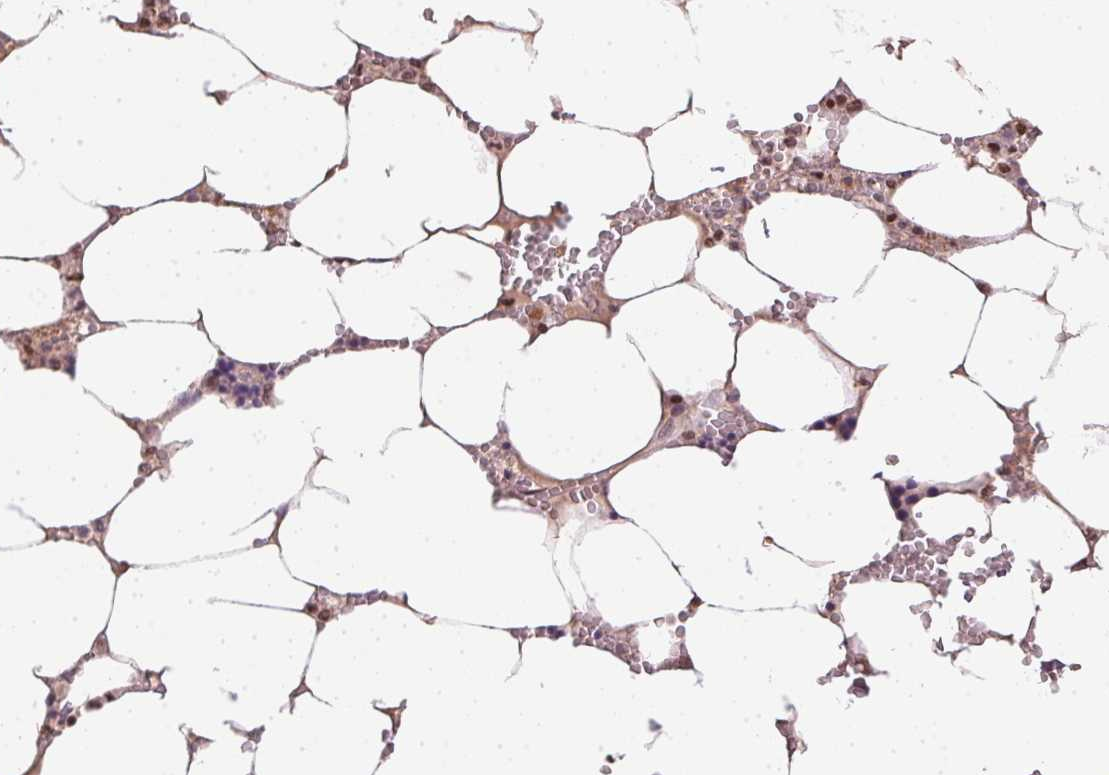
{"staining": {"intensity": "weak", "quantity": "<25%", "location": "nuclear"}, "tissue": "bone marrow", "cell_type": "Hematopoietic cells", "image_type": "normal", "snomed": [{"axis": "morphology", "description": "Normal tissue, NOS"}, {"axis": "topography", "description": "Bone marrow"}], "caption": "Immunohistochemistry of unremarkable human bone marrow displays no expression in hematopoietic cells. Brightfield microscopy of IHC stained with DAB (brown) and hematoxylin (blue), captured at high magnification.", "gene": "TPI1", "patient": {"sex": "male", "age": 64}}